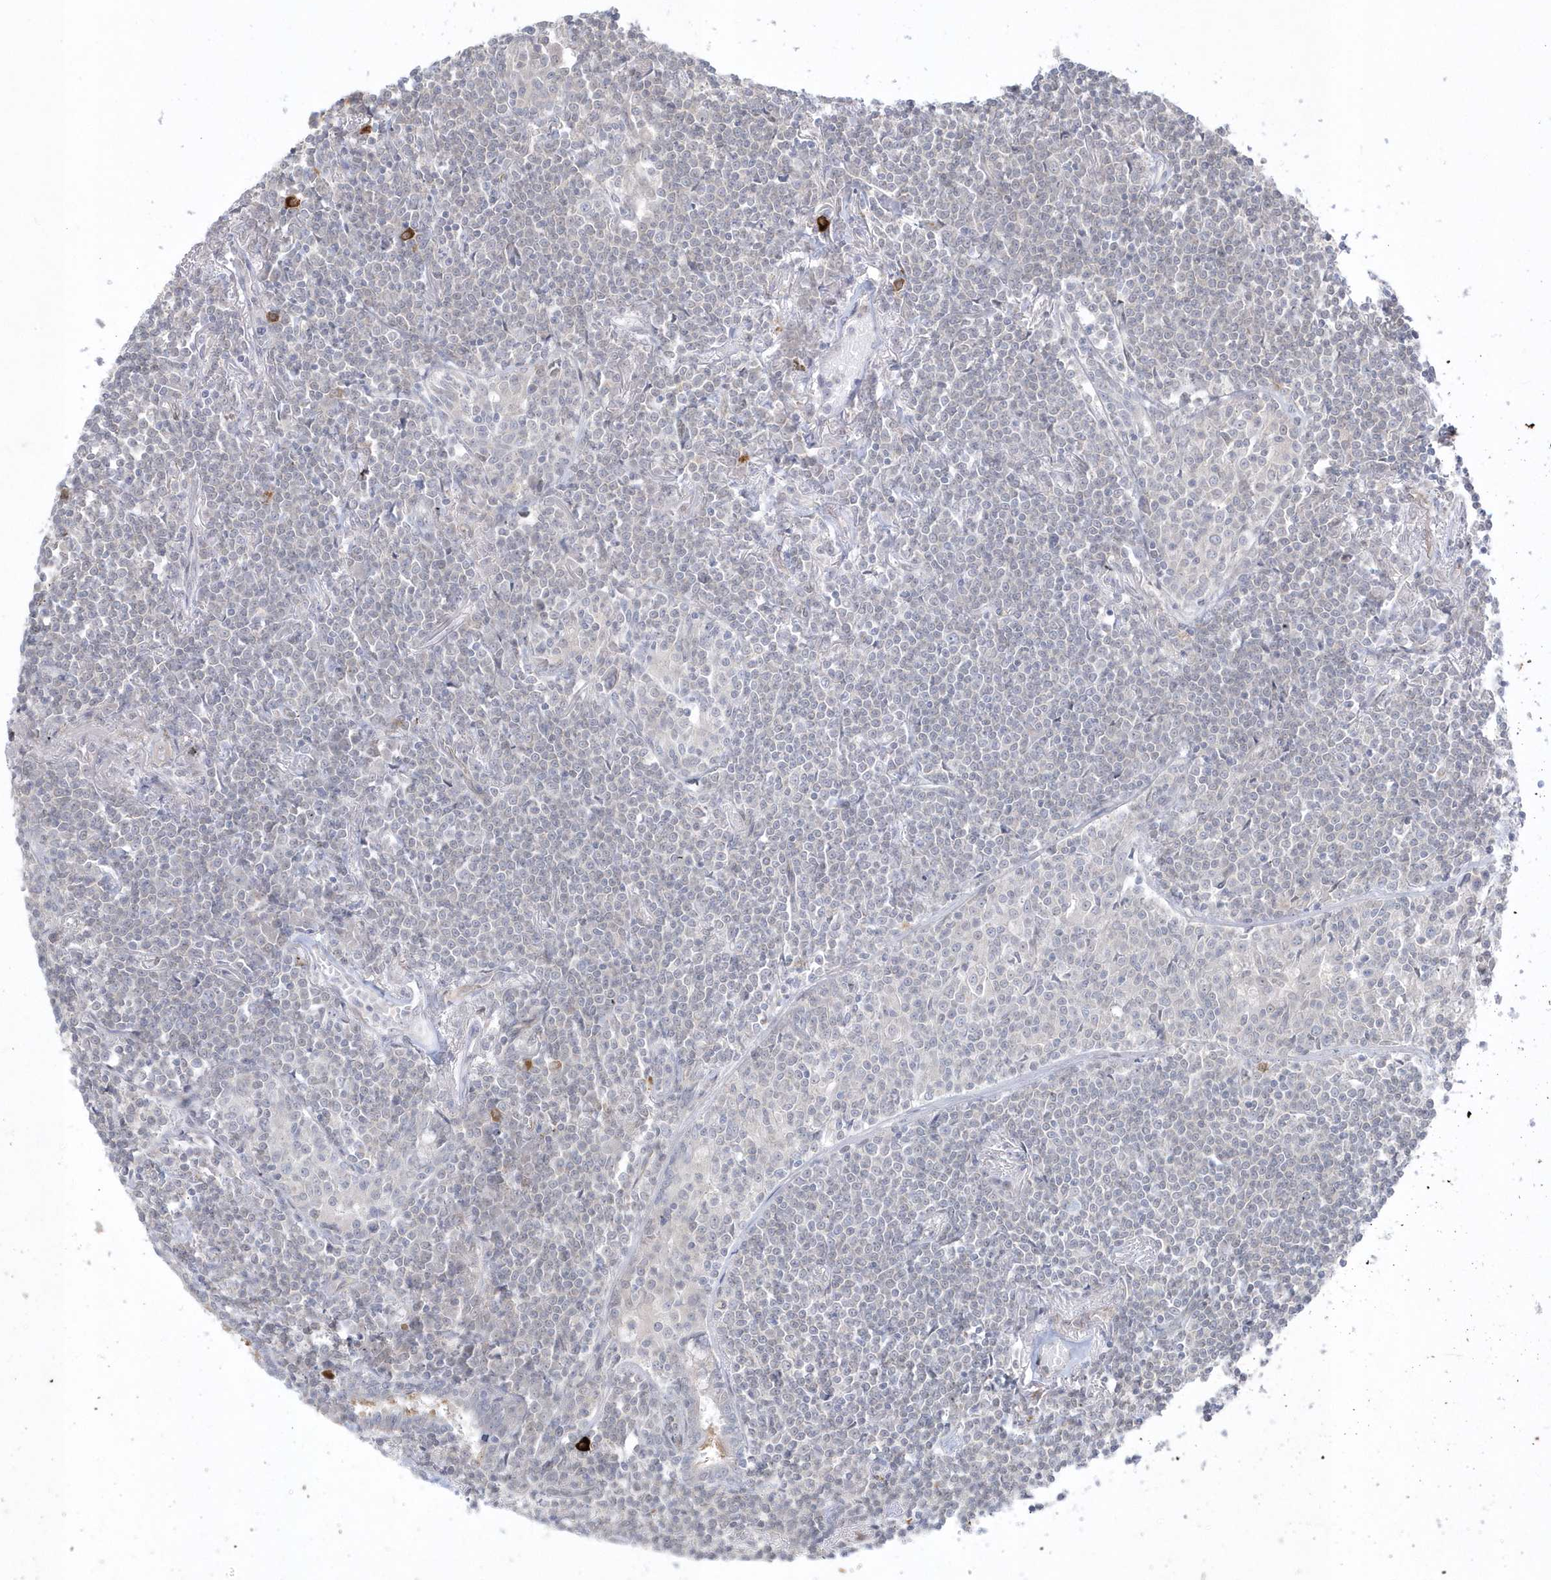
{"staining": {"intensity": "negative", "quantity": "none", "location": "none"}, "tissue": "lymphoma", "cell_type": "Tumor cells", "image_type": "cancer", "snomed": [{"axis": "morphology", "description": "Malignant lymphoma, non-Hodgkin's type, Low grade"}, {"axis": "topography", "description": "Lung"}], "caption": "IHC image of neoplastic tissue: lymphoma stained with DAB shows no significant protein staining in tumor cells.", "gene": "DHX57", "patient": {"sex": "female", "age": 71}}